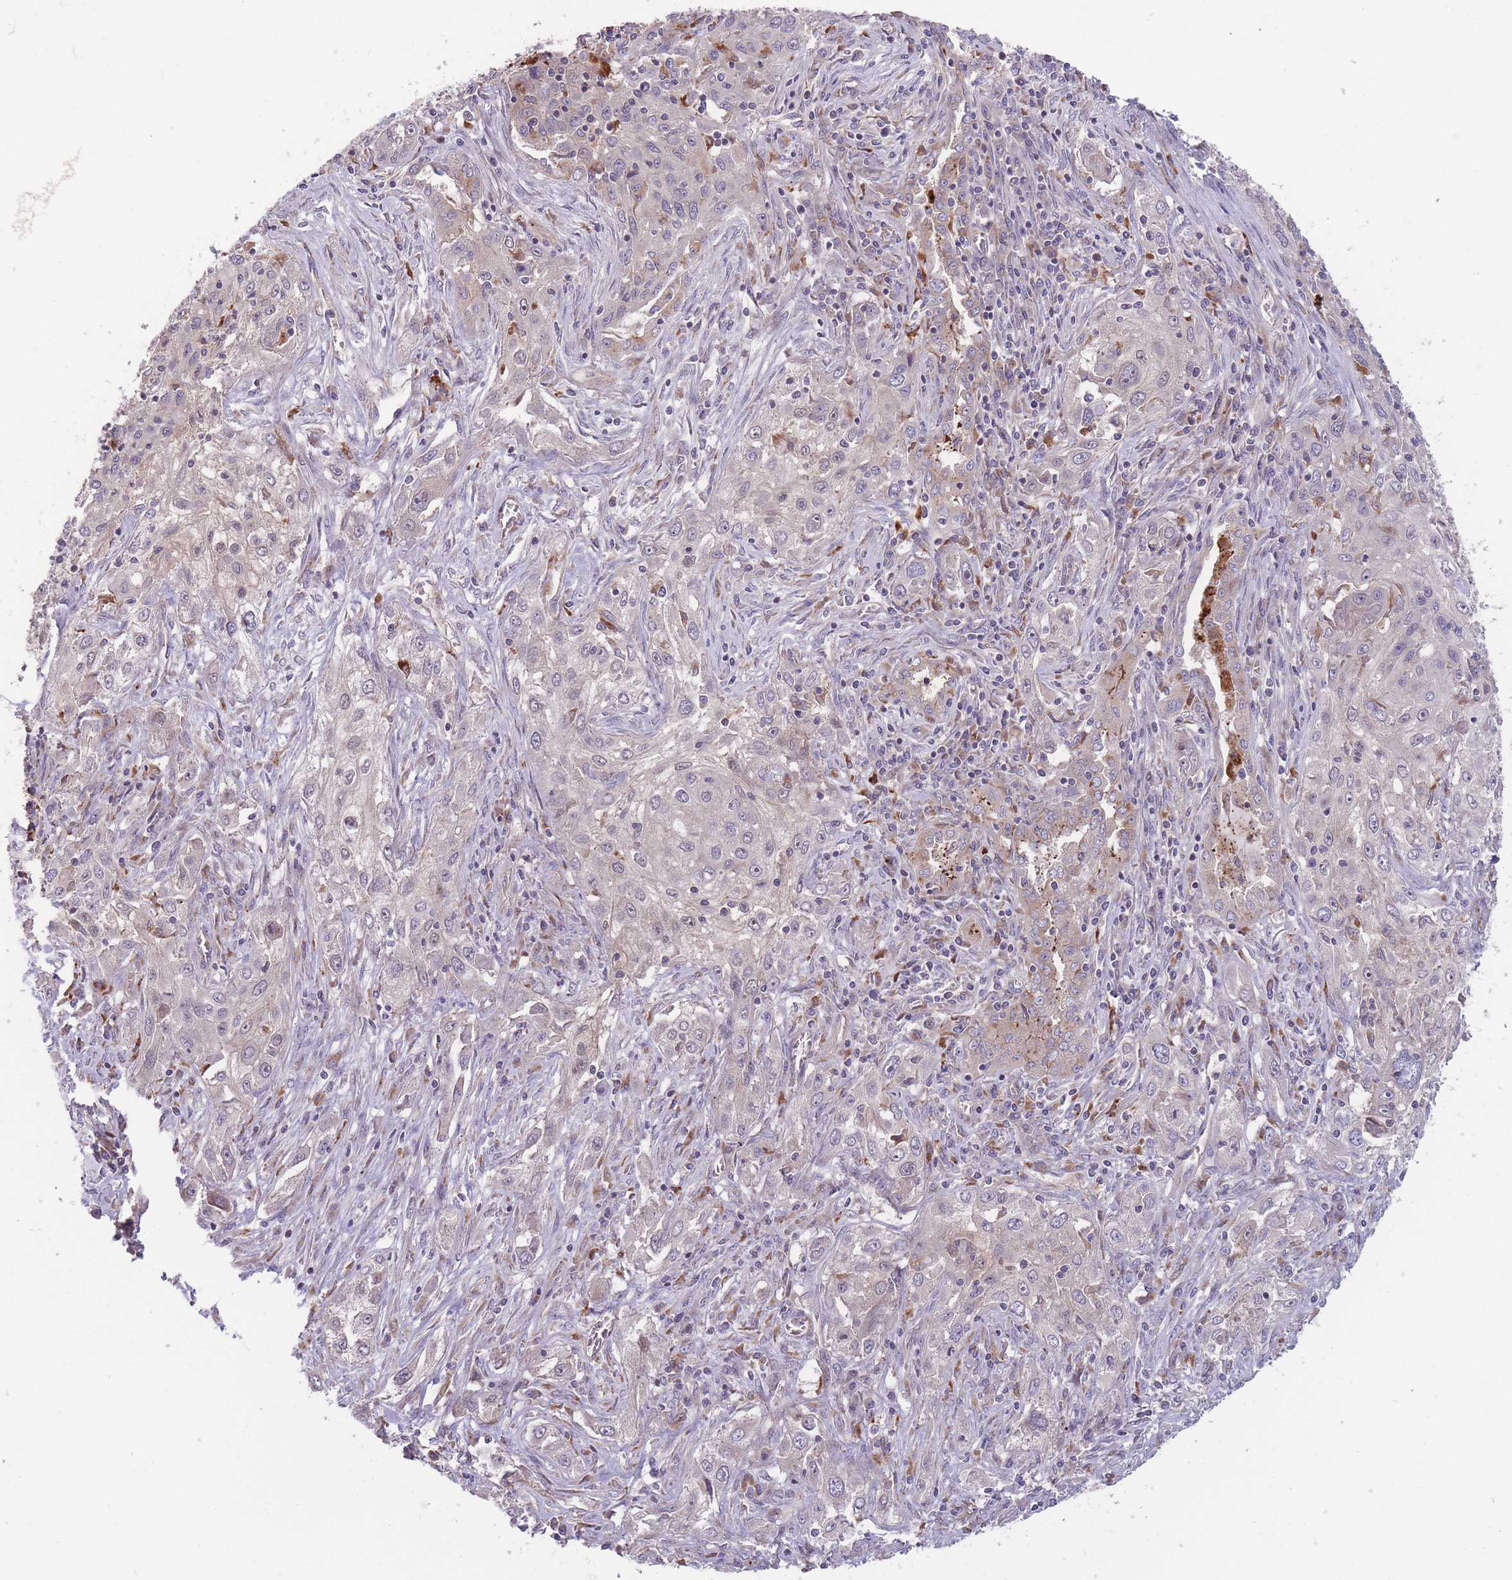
{"staining": {"intensity": "negative", "quantity": "none", "location": "none"}, "tissue": "lung cancer", "cell_type": "Tumor cells", "image_type": "cancer", "snomed": [{"axis": "morphology", "description": "Squamous cell carcinoma, NOS"}, {"axis": "topography", "description": "Lung"}], "caption": "Tumor cells are negative for brown protein staining in lung squamous cell carcinoma.", "gene": "ITPKC", "patient": {"sex": "female", "age": 69}}